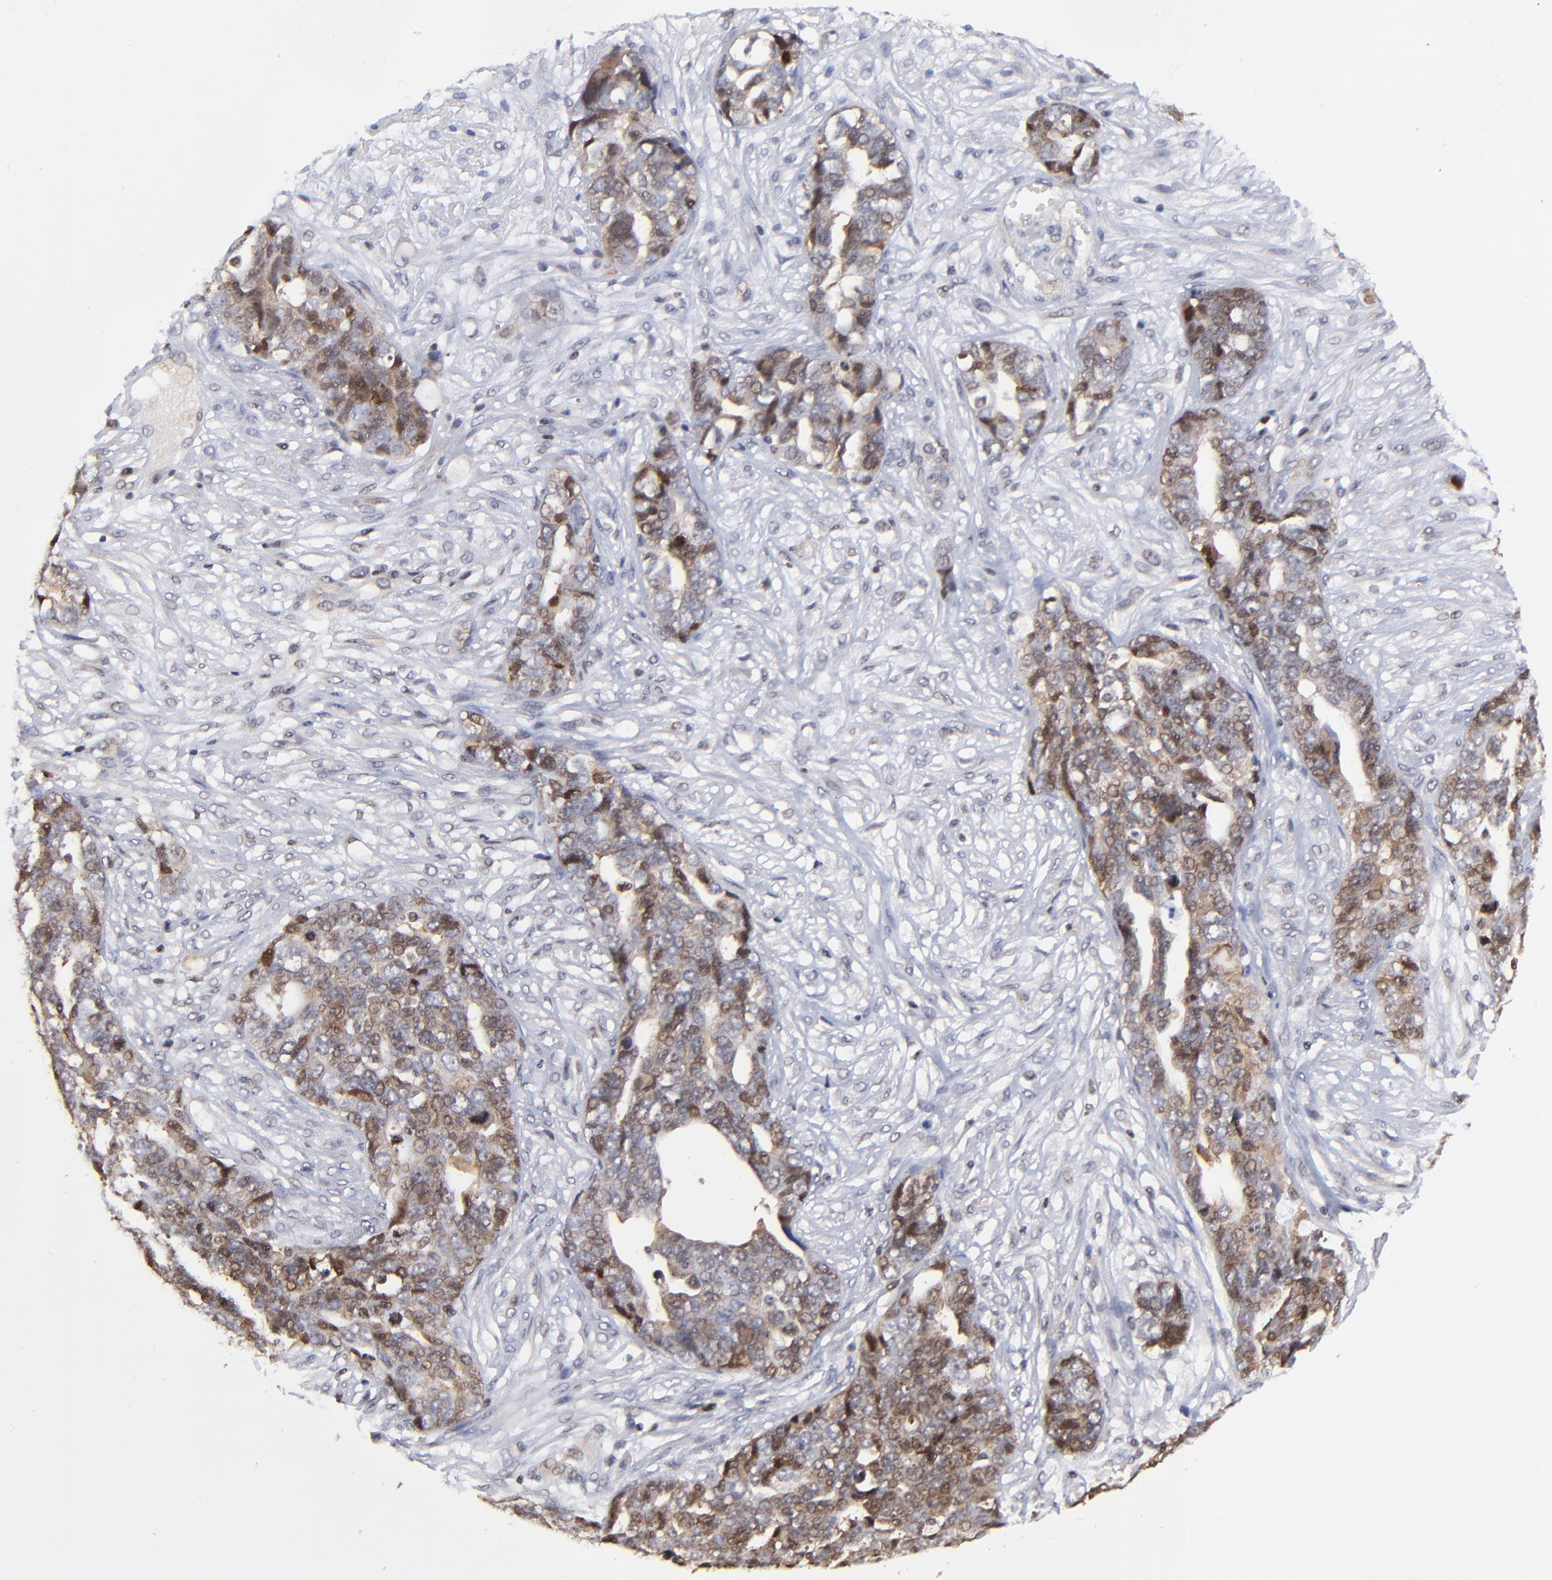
{"staining": {"intensity": "moderate", "quantity": ">75%", "location": "cytoplasmic/membranous,nuclear"}, "tissue": "ovarian cancer", "cell_type": "Tumor cells", "image_type": "cancer", "snomed": [{"axis": "morphology", "description": "Normal tissue, NOS"}, {"axis": "morphology", "description": "Cystadenocarcinoma, serous, NOS"}, {"axis": "topography", "description": "Fallopian tube"}, {"axis": "topography", "description": "Ovary"}], "caption": "Immunohistochemical staining of ovarian serous cystadenocarcinoma exhibits moderate cytoplasmic/membranous and nuclear protein positivity in about >75% of tumor cells. The staining was performed using DAB to visualize the protein expression in brown, while the nuclei were stained in blue with hematoxylin (Magnification: 20x).", "gene": "DCTPP1", "patient": {"sex": "female", "age": 56}}